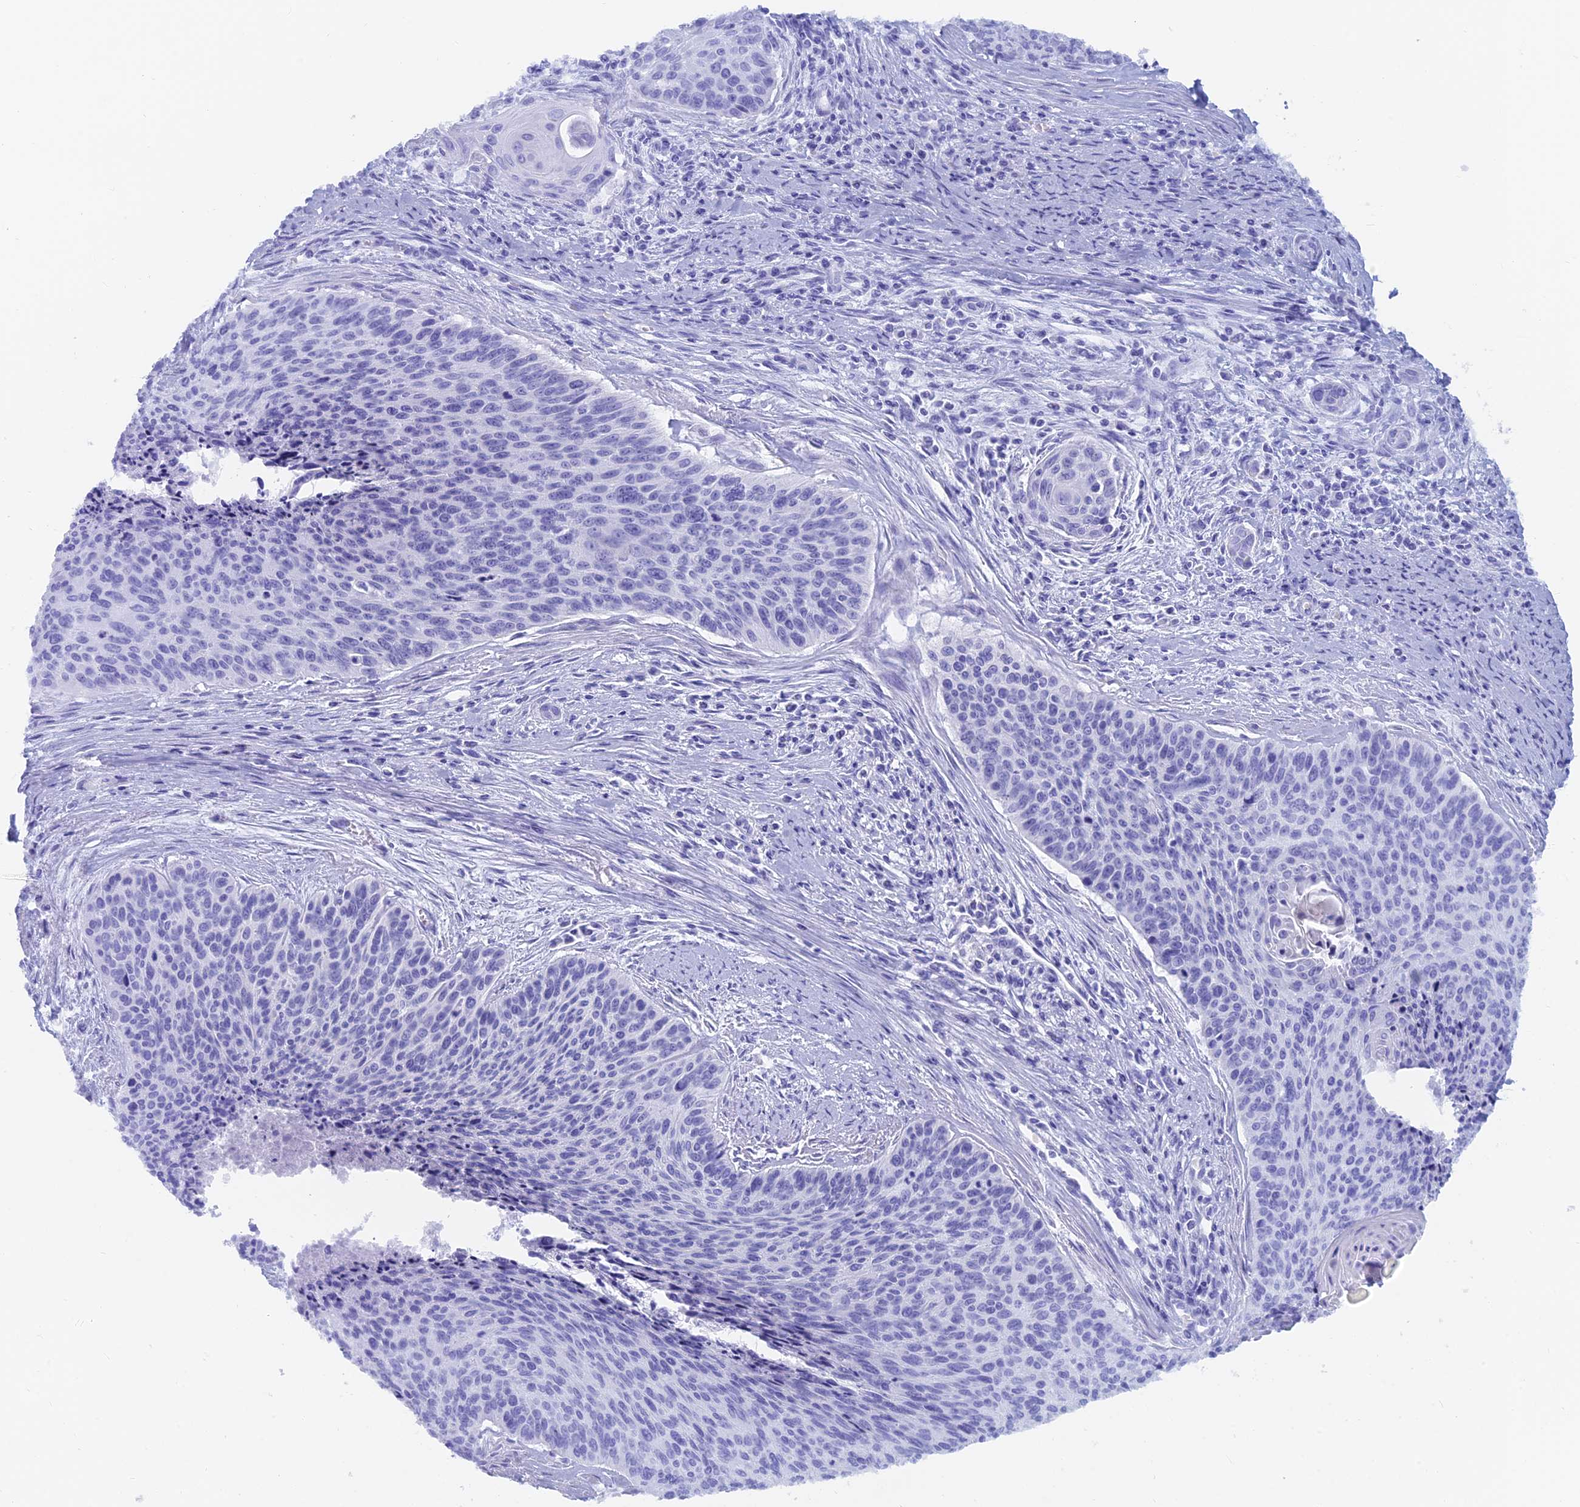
{"staining": {"intensity": "negative", "quantity": "none", "location": "none"}, "tissue": "cervical cancer", "cell_type": "Tumor cells", "image_type": "cancer", "snomed": [{"axis": "morphology", "description": "Squamous cell carcinoma, NOS"}, {"axis": "topography", "description": "Cervix"}], "caption": "Immunohistochemistry (IHC) of cervical cancer displays no staining in tumor cells.", "gene": "CAPS", "patient": {"sex": "female", "age": 55}}